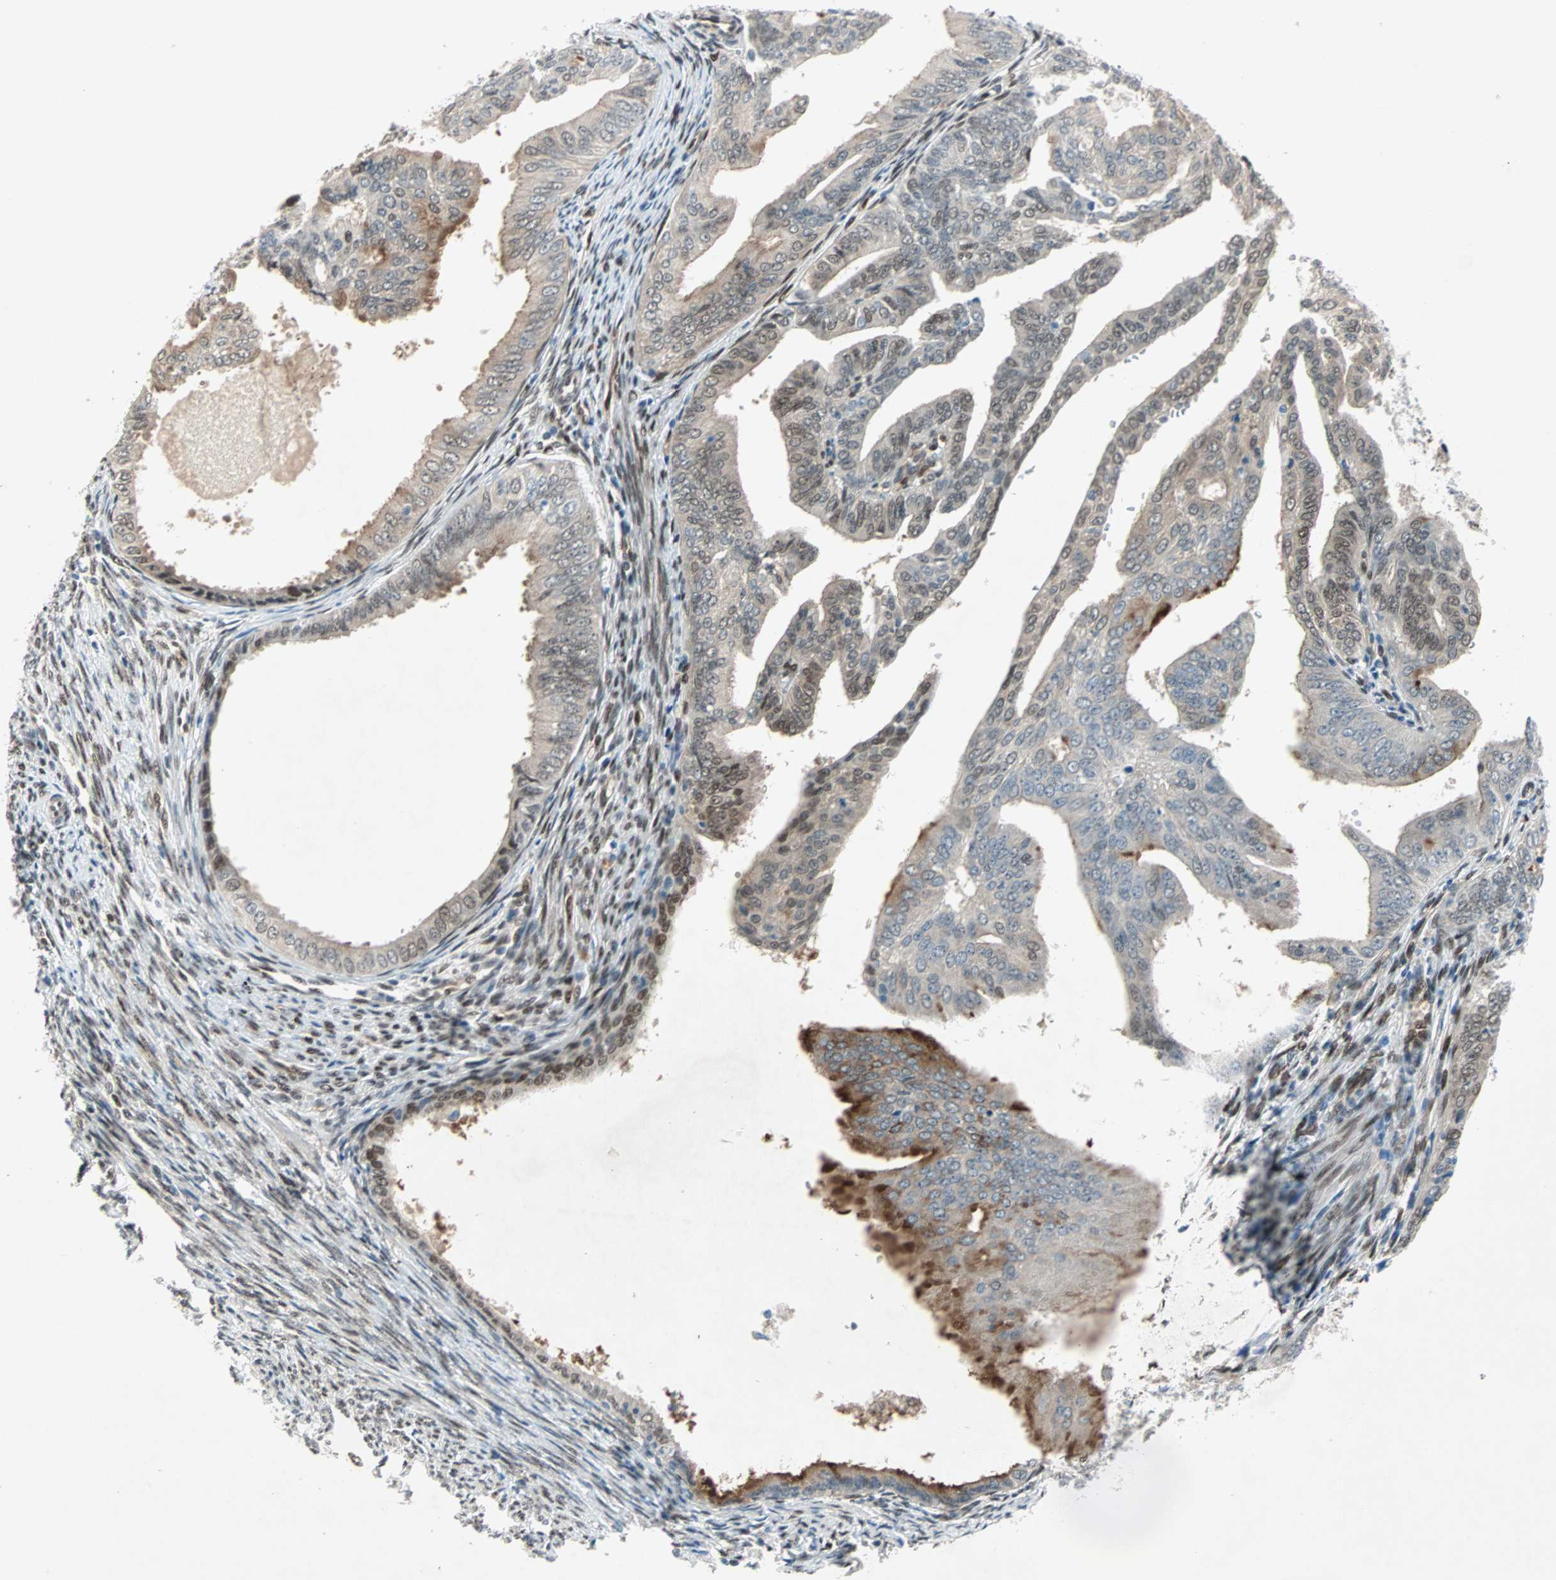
{"staining": {"intensity": "moderate", "quantity": "25%-75%", "location": "cytoplasmic/membranous,nuclear"}, "tissue": "endometrial cancer", "cell_type": "Tumor cells", "image_type": "cancer", "snomed": [{"axis": "morphology", "description": "Adenocarcinoma, NOS"}, {"axis": "topography", "description": "Endometrium"}], "caption": "A photomicrograph of endometrial cancer (adenocarcinoma) stained for a protein demonstrates moderate cytoplasmic/membranous and nuclear brown staining in tumor cells.", "gene": "WWTR1", "patient": {"sex": "female", "age": 58}}